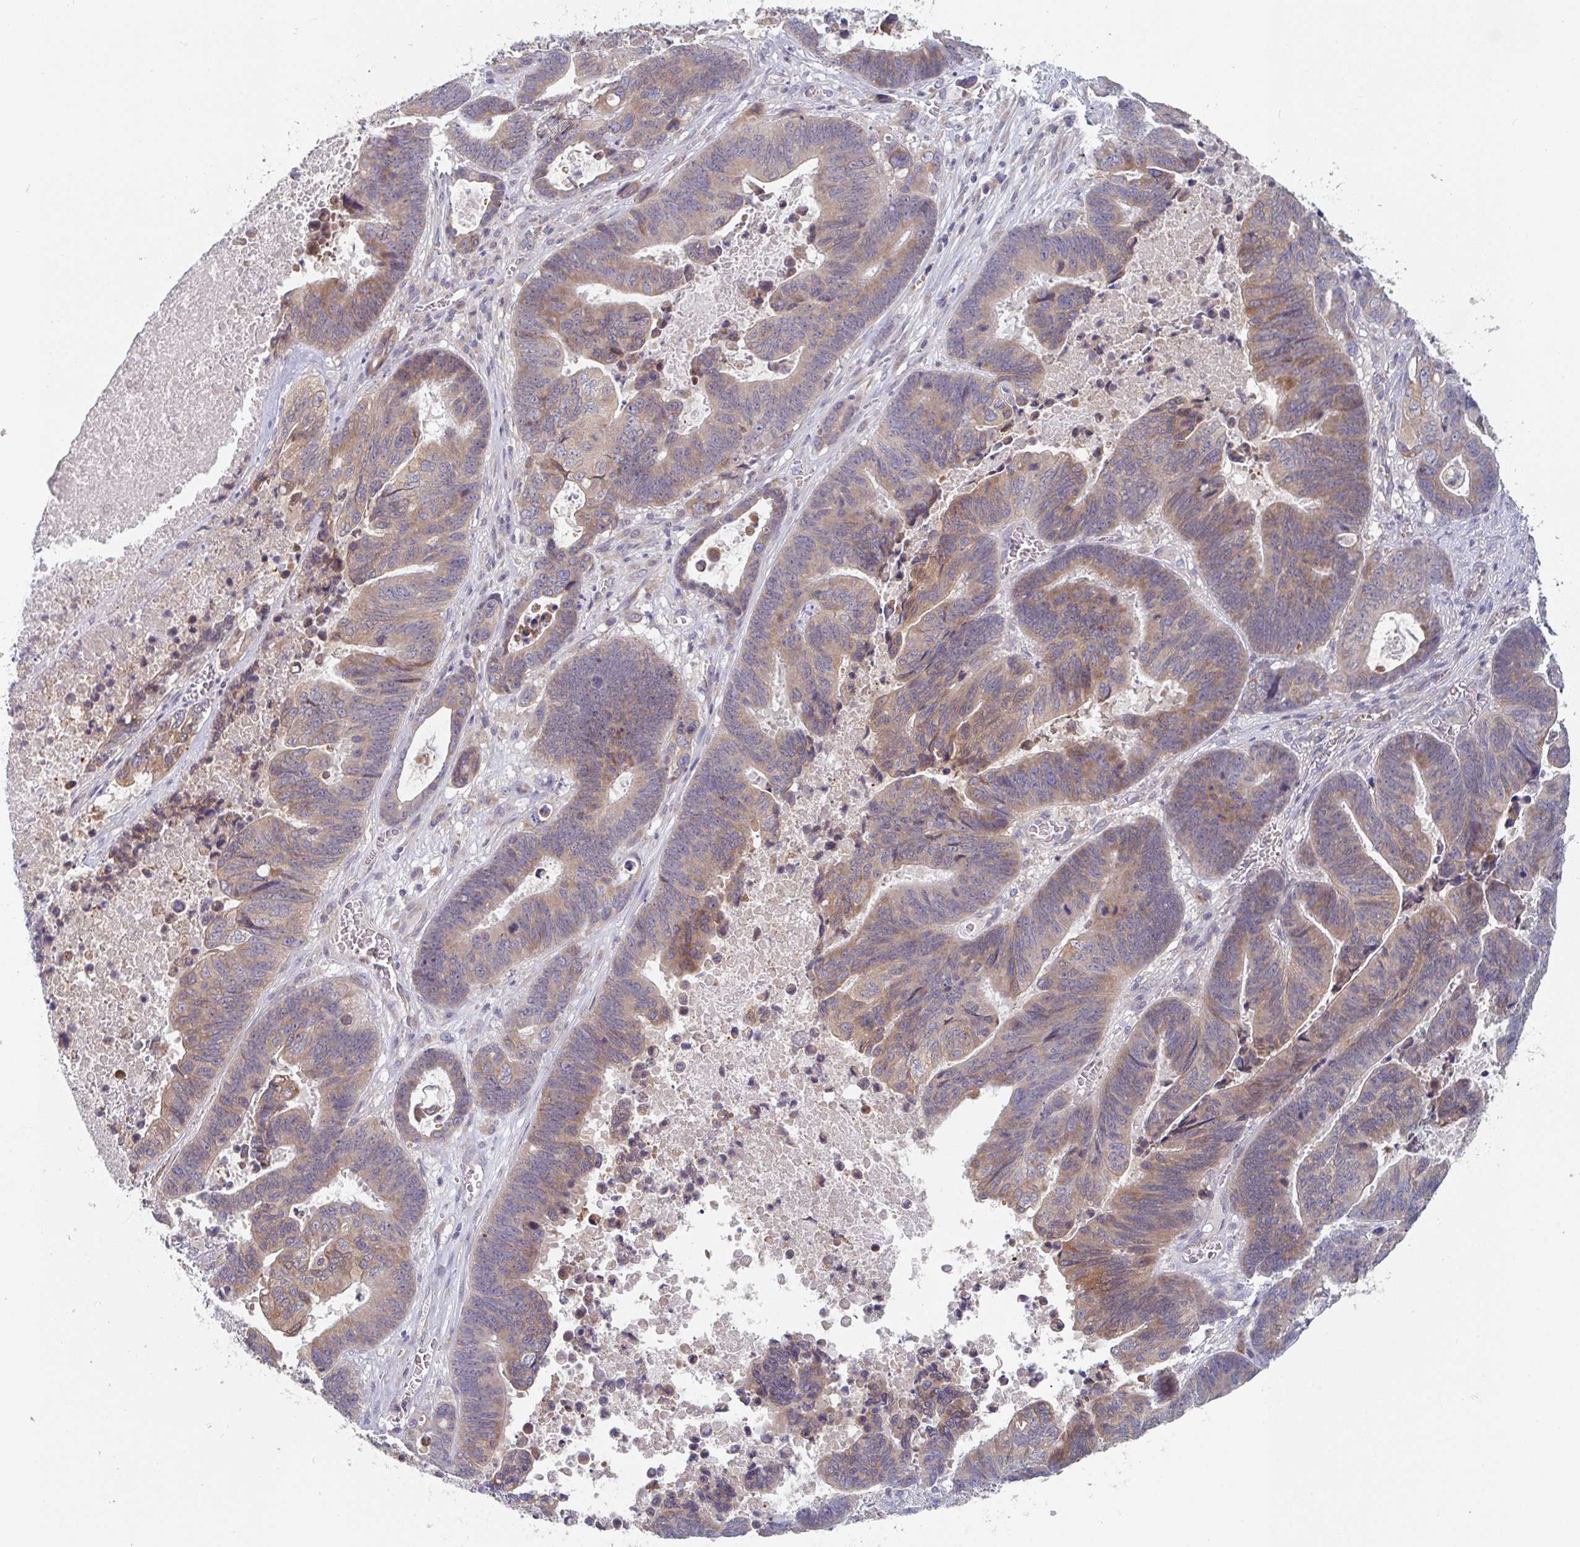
{"staining": {"intensity": "weak", "quantity": "25%-75%", "location": "cytoplasmic/membranous"}, "tissue": "lung cancer", "cell_type": "Tumor cells", "image_type": "cancer", "snomed": [{"axis": "morphology", "description": "Aneuploidy"}, {"axis": "morphology", "description": "Adenocarcinoma, NOS"}, {"axis": "morphology", "description": "Adenocarcinoma primary or metastatic"}, {"axis": "topography", "description": "Lung"}], "caption": "Immunohistochemistry of human adenocarcinoma (lung) reveals low levels of weak cytoplasmic/membranous positivity in approximately 25%-75% of tumor cells.", "gene": "ELOVL1", "patient": {"sex": "female", "age": 75}}